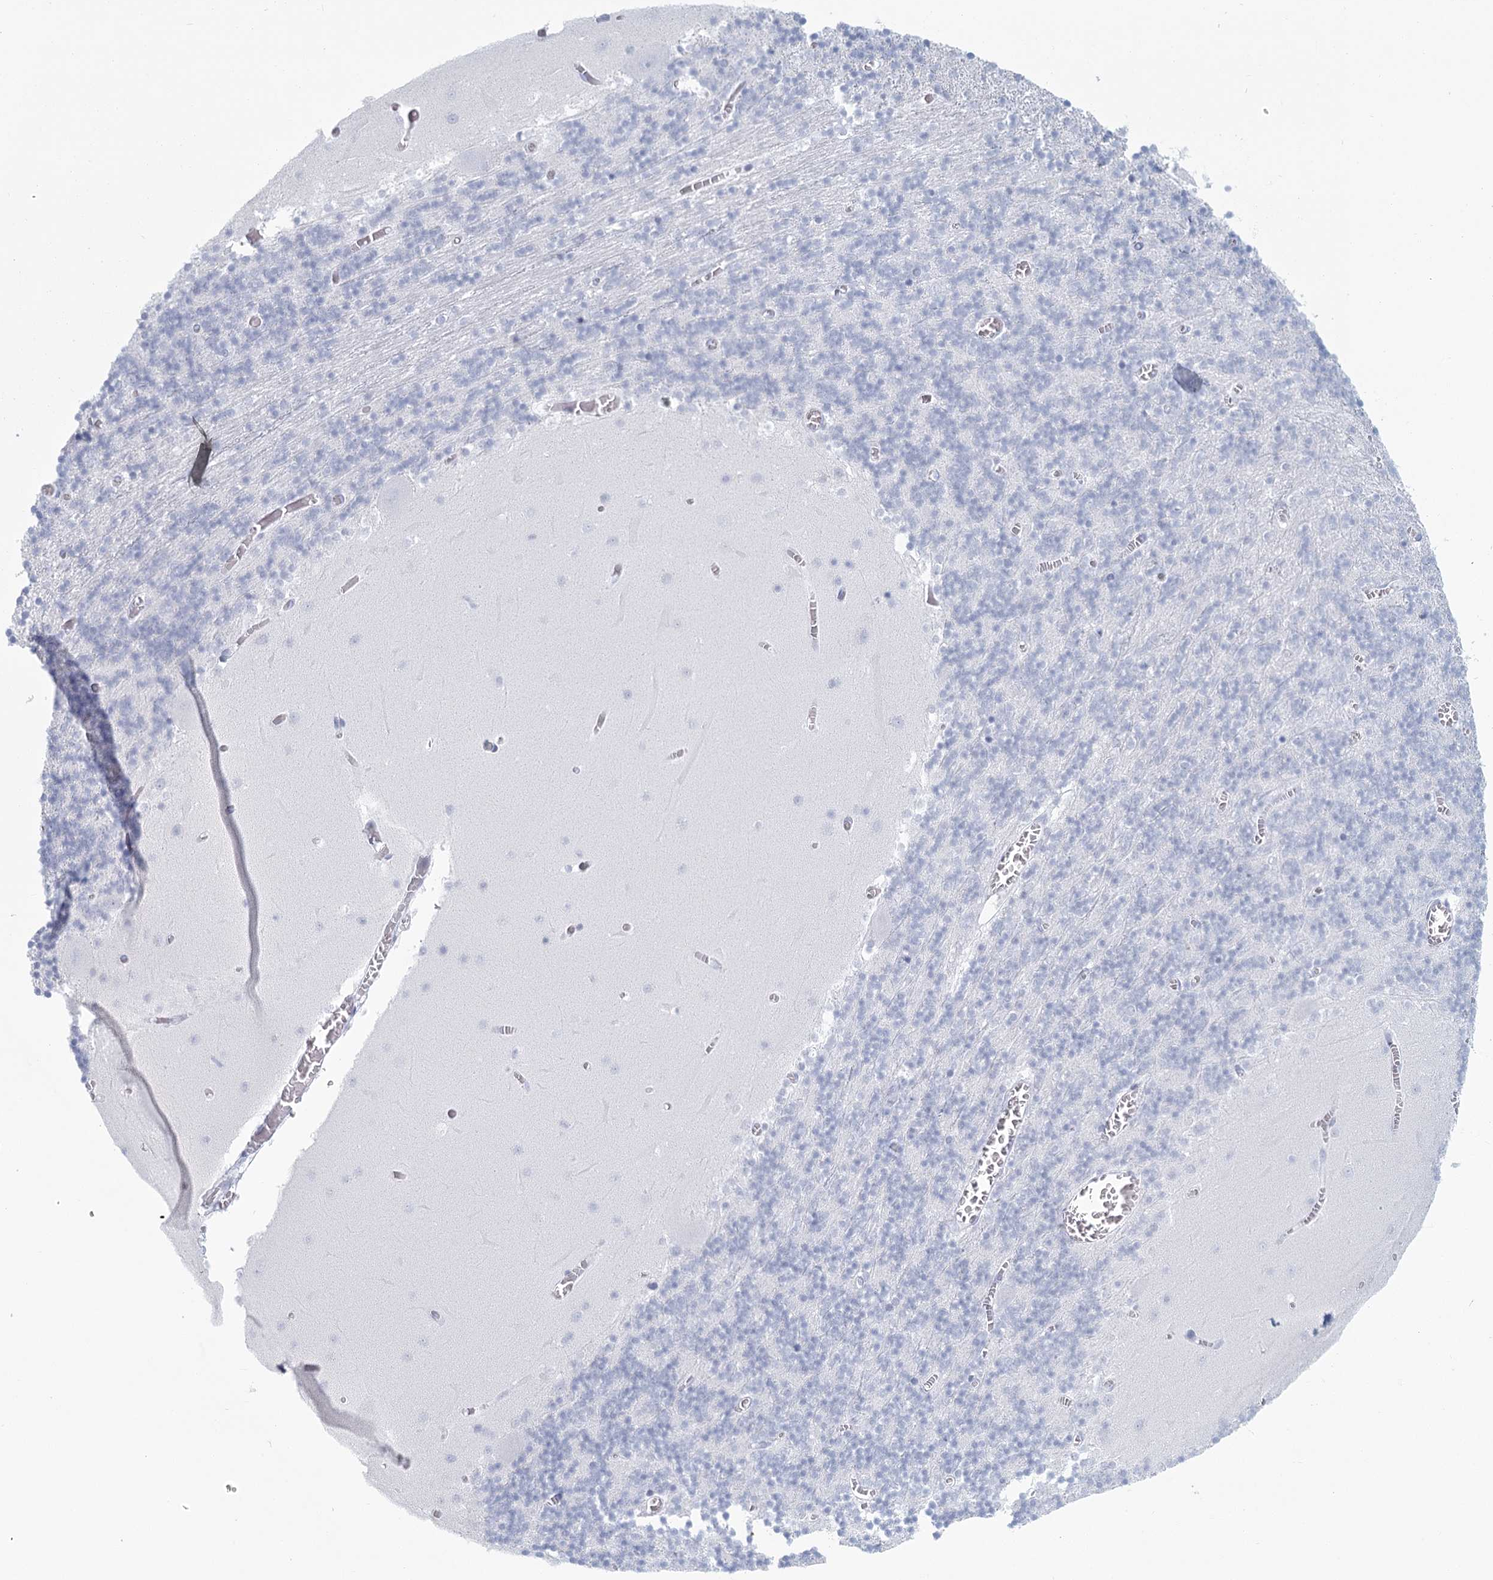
{"staining": {"intensity": "negative", "quantity": "none", "location": "none"}, "tissue": "cerebellum", "cell_type": "Cells in granular layer", "image_type": "normal", "snomed": [{"axis": "morphology", "description": "Normal tissue, NOS"}, {"axis": "topography", "description": "Cerebellum"}], "caption": "DAB (3,3'-diaminobenzidine) immunohistochemical staining of unremarkable cerebellum reveals no significant staining in cells in granular layer. The staining was performed using DAB to visualize the protein expression in brown, while the nuclei were stained in blue with hematoxylin (Magnification: 20x).", "gene": "WNT8B", "patient": {"sex": "female", "age": 28}}